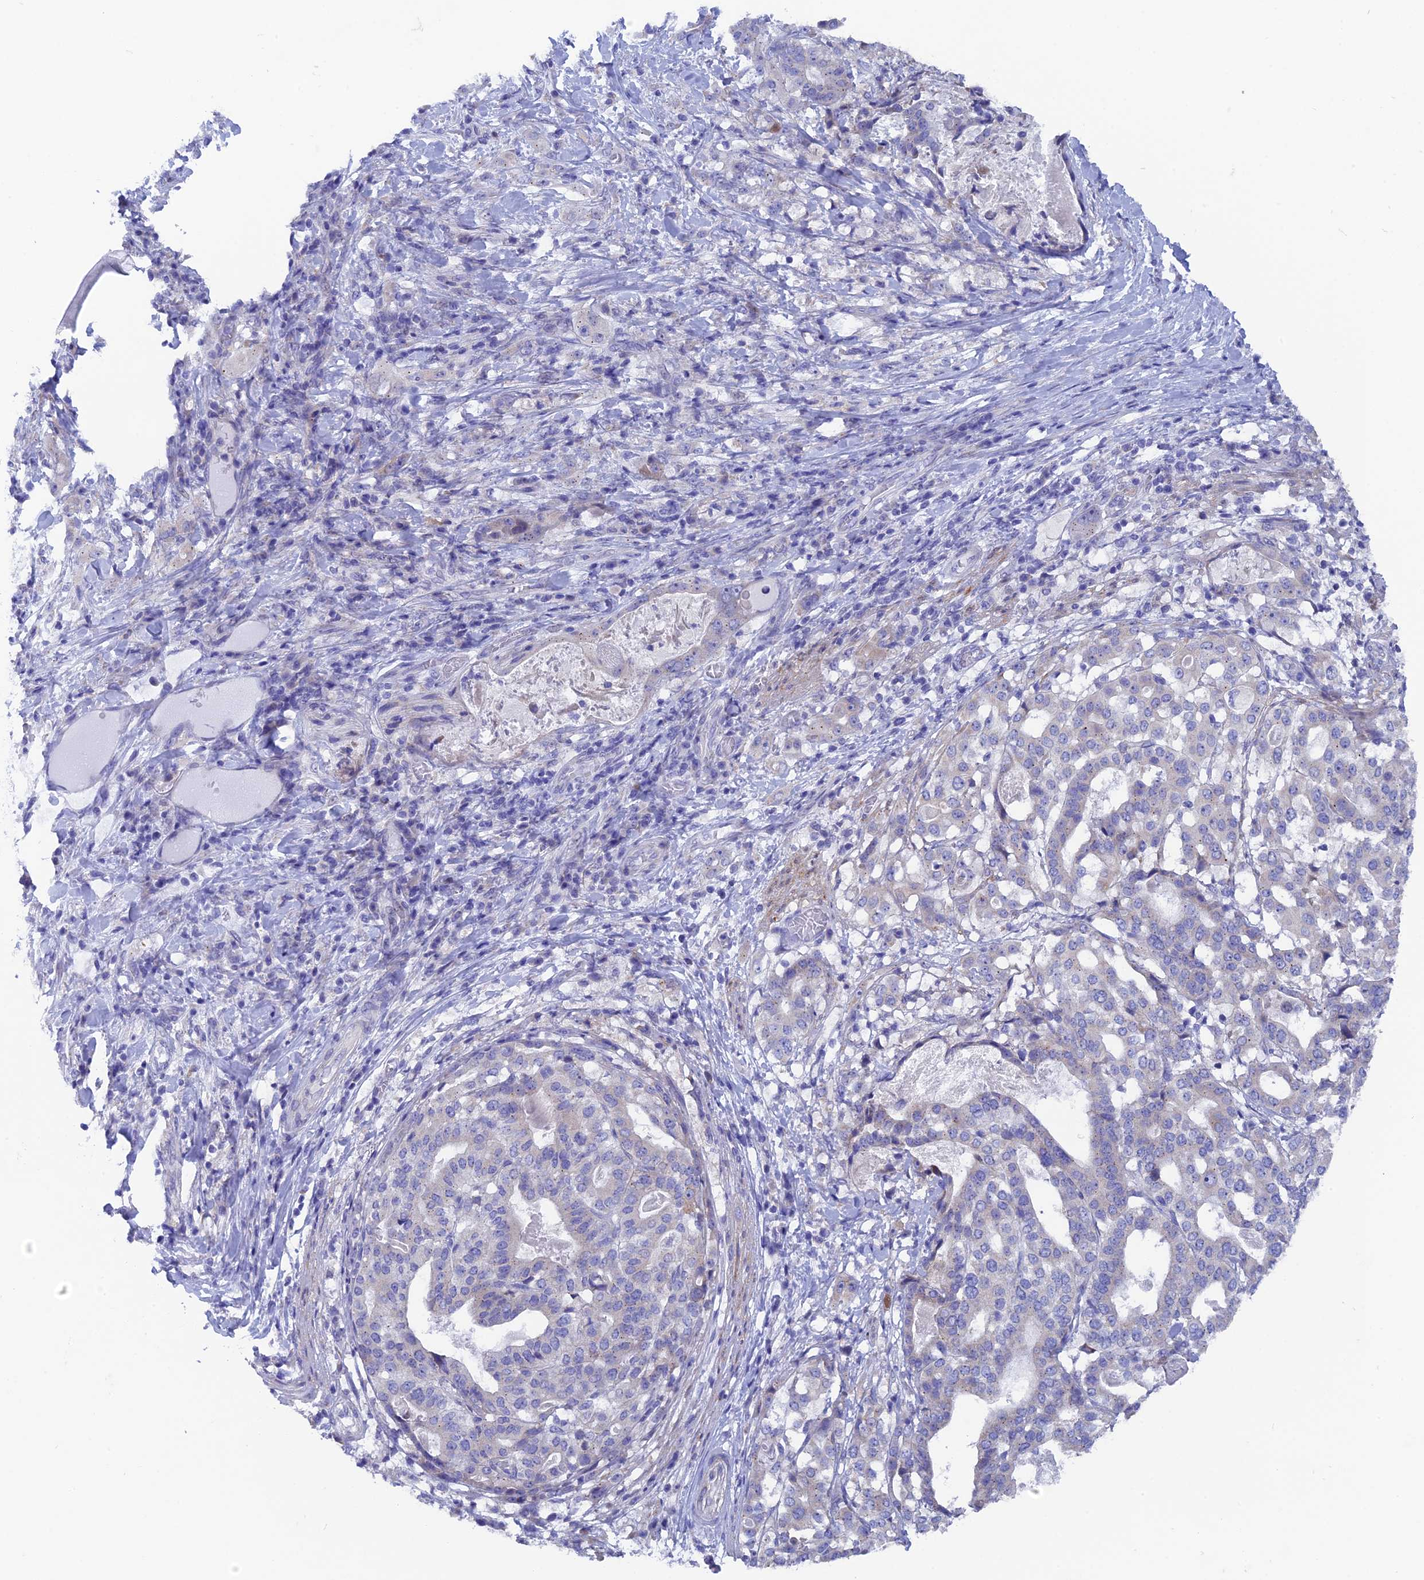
{"staining": {"intensity": "negative", "quantity": "none", "location": "none"}, "tissue": "stomach cancer", "cell_type": "Tumor cells", "image_type": "cancer", "snomed": [{"axis": "morphology", "description": "Adenocarcinoma, NOS"}, {"axis": "topography", "description": "Stomach"}], "caption": "A high-resolution micrograph shows IHC staining of stomach cancer, which demonstrates no significant staining in tumor cells.", "gene": "AK4", "patient": {"sex": "male", "age": 48}}